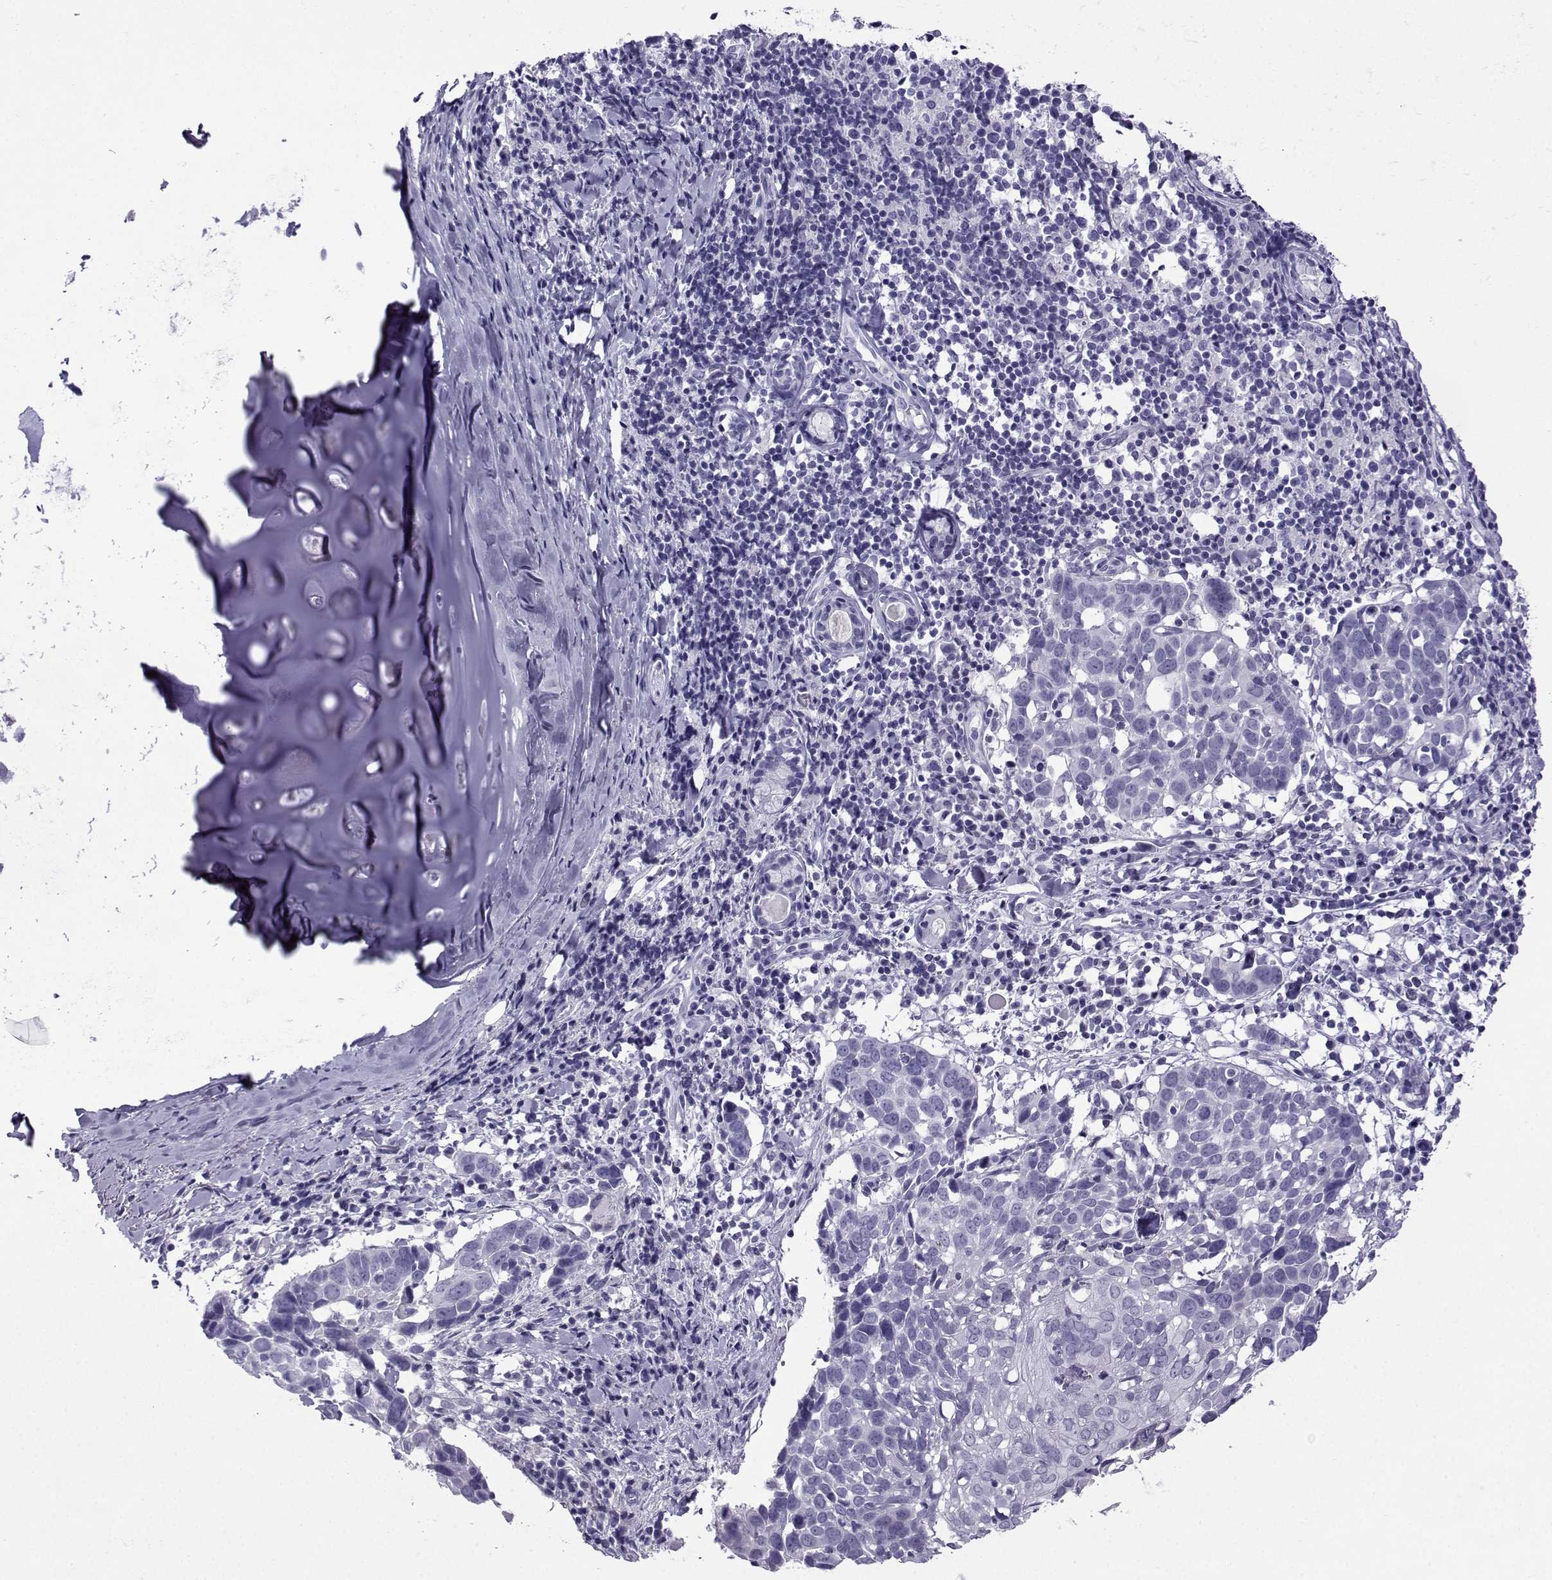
{"staining": {"intensity": "negative", "quantity": "none", "location": "none"}, "tissue": "lung cancer", "cell_type": "Tumor cells", "image_type": "cancer", "snomed": [{"axis": "morphology", "description": "Squamous cell carcinoma, NOS"}, {"axis": "topography", "description": "Lung"}], "caption": "The photomicrograph shows no staining of tumor cells in lung cancer (squamous cell carcinoma). (DAB (3,3'-diaminobenzidine) IHC with hematoxylin counter stain).", "gene": "CRYBB1", "patient": {"sex": "male", "age": 57}}